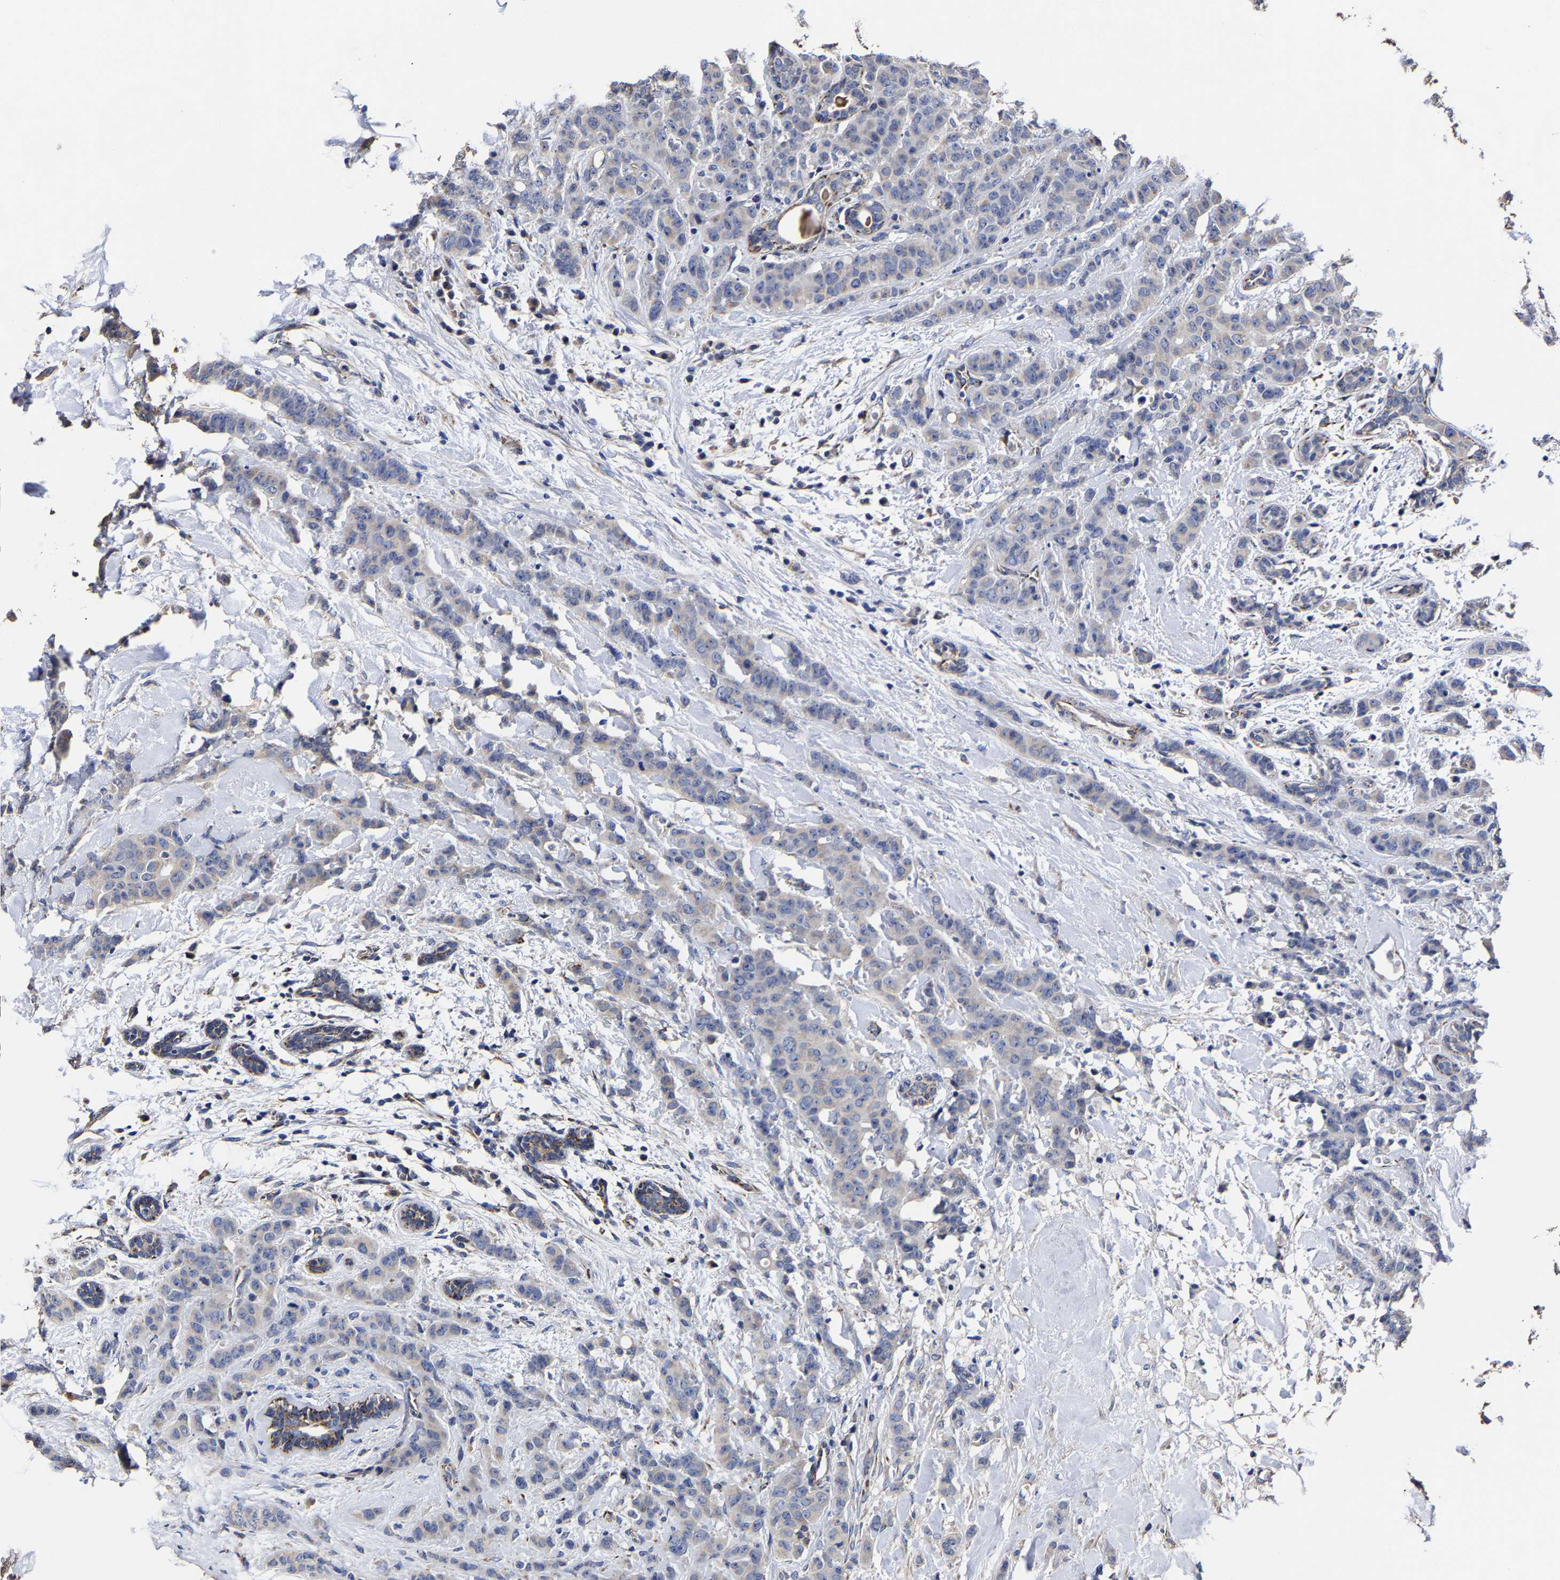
{"staining": {"intensity": "negative", "quantity": "none", "location": "none"}, "tissue": "breast cancer", "cell_type": "Tumor cells", "image_type": "cancer", "snomed": [{"axis": "morphology", "description": "Normal tissue, NOS"}, {"axis": "morphology", "description": "Duct carcinoma"}, {"axis": "topography", "description": "Breast"}], "caption": "Immunohistochemistry micrograph of neoplastic tissue: human breast cancer (infiltrating ductal carcinoma) stained with DAB demonstrates no significant protein positivity in tumor cells.", "gene": "AASS", "patient": {"sex": "female", "age": 40}}